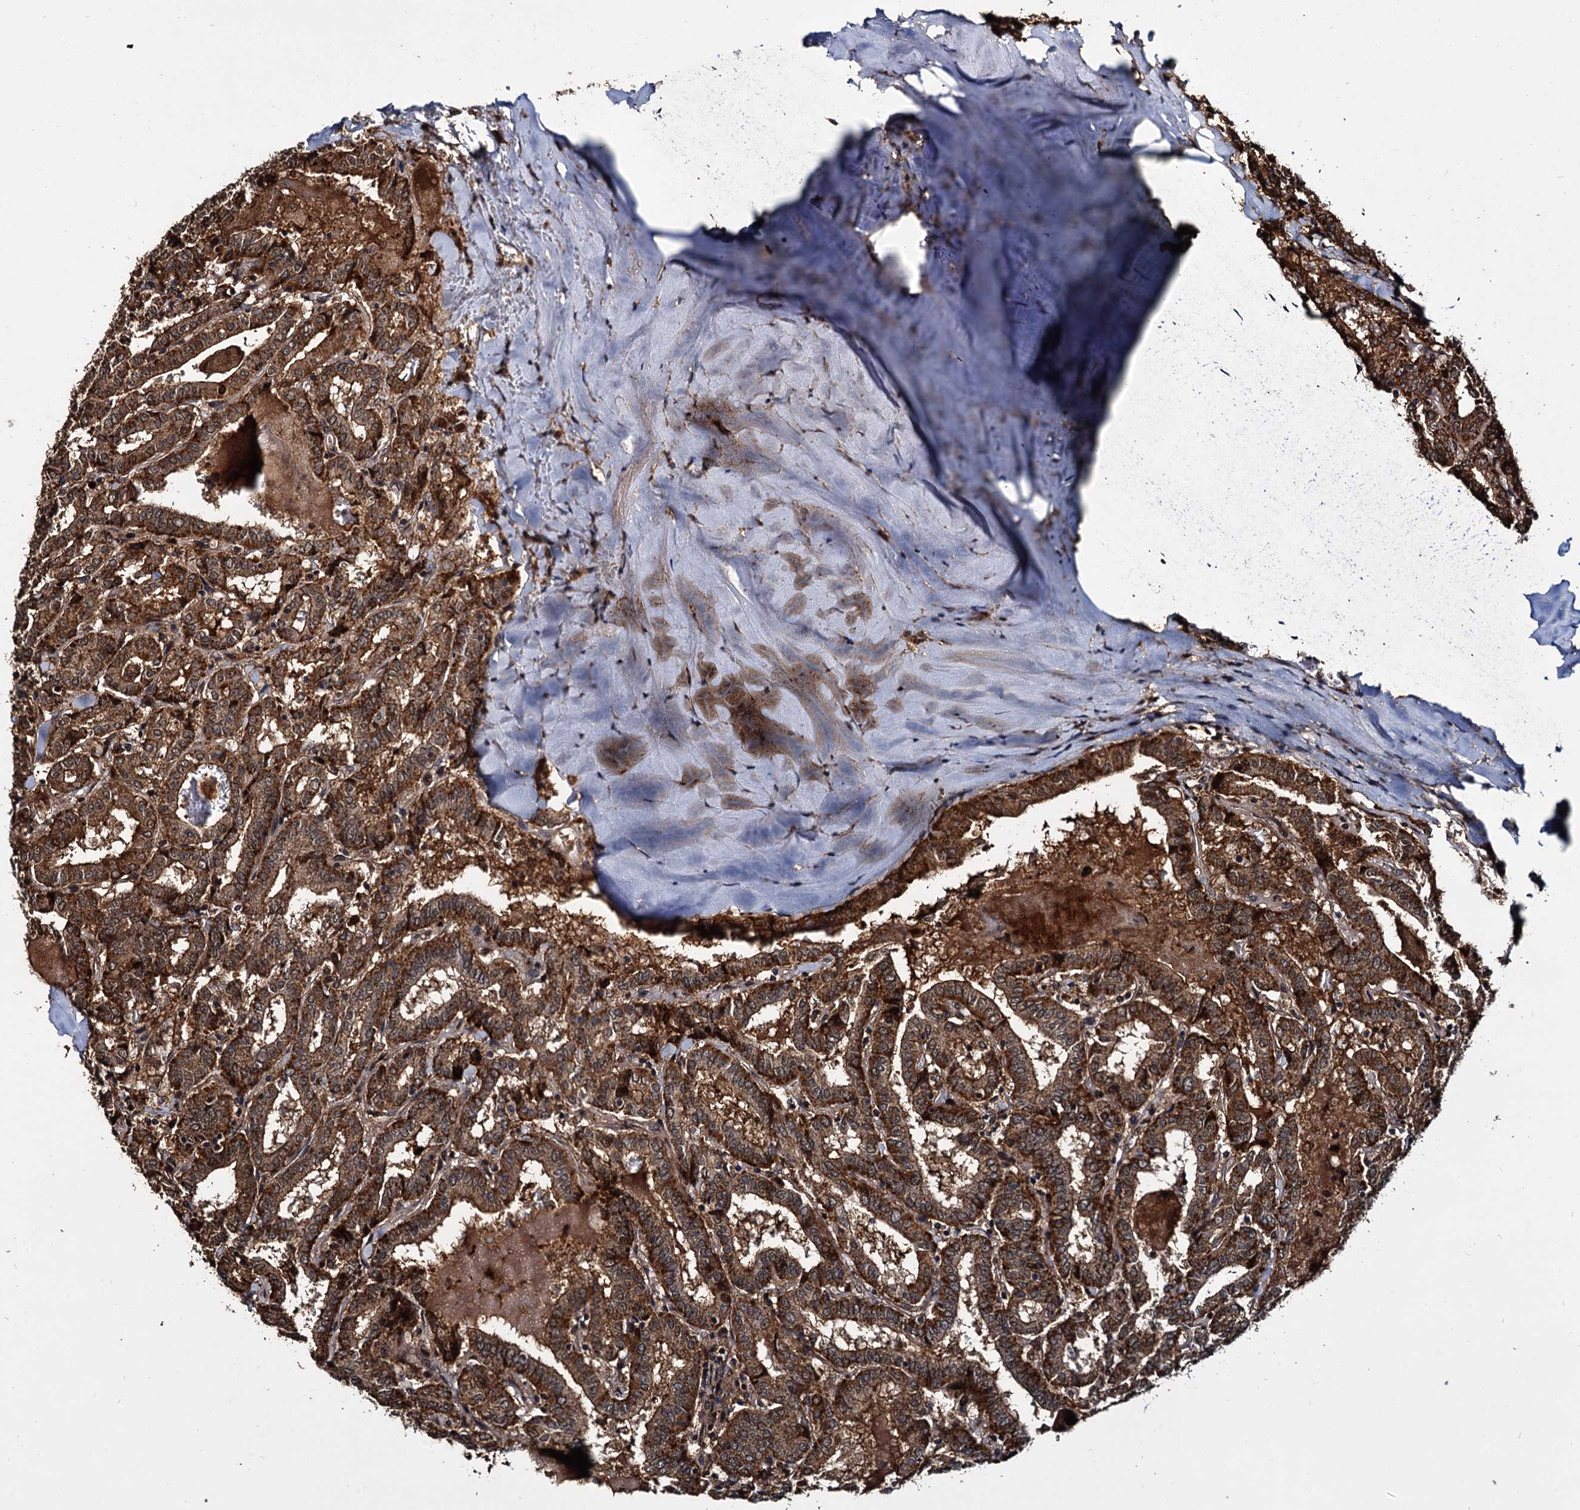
{"staining": {"intensity": "strong", "quantity": ">75%", "location": "cytoplasmic/membranous"}, "tissue": "thyroid cancer", "cell_type": "Tumor cells", "image_type": "cancer", "snomed": [{"axis": "morphology", "description": "Papillary adenocarcinoma, NOS"}, {"axis": "topography", "description": "Thyroid gland"}], "caption": "DAB (3,3'-diaminobenzidine) immunohistochemical staining of papillary adenocarcinoma (thyroid) displays strong cytoplasmic/membranous protein staining in about >75% of tumor cells.", "gene": "CEP192", "patient": {"sex": "female", "age": 72}}